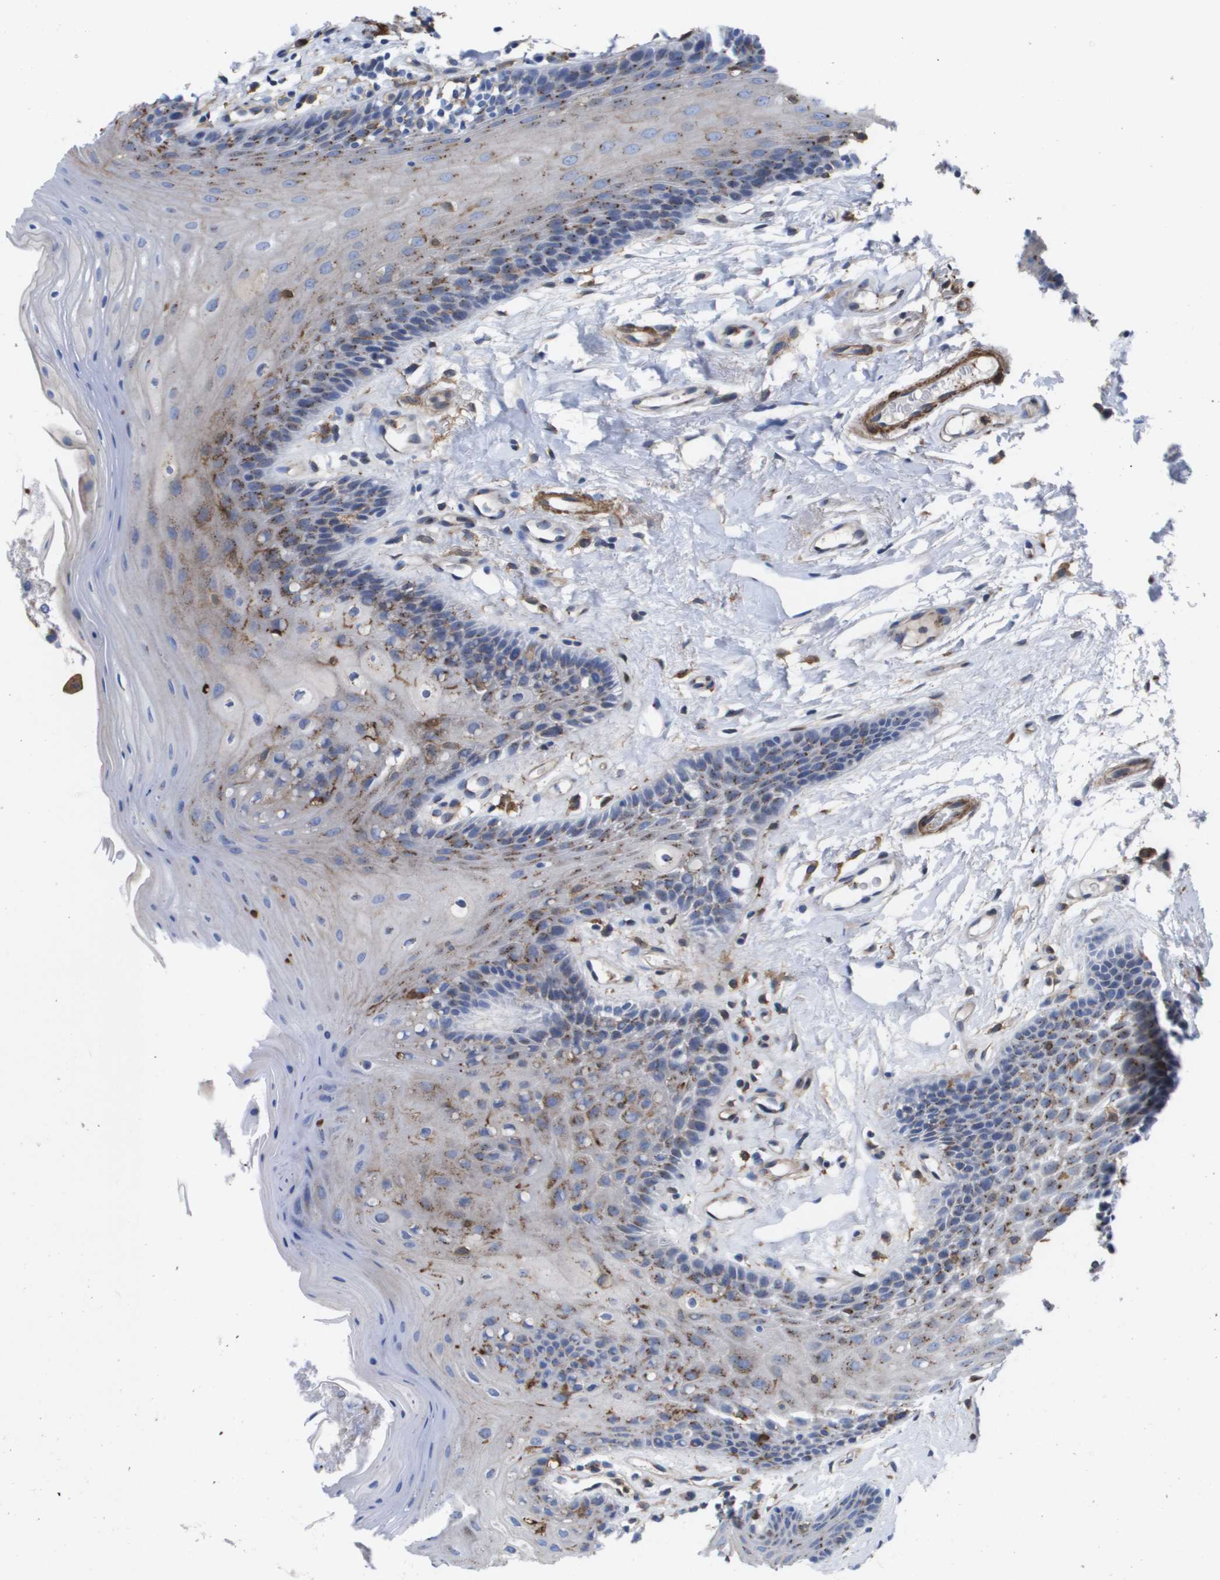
{"staining": {"intensity": "moderate", "quantity": "25%-75%", "location": "cytoplasmic/membranous"}, "tissue": "oral mucosa", "cell_type": "Squamous epithelial cells", "image_type": "normal", "snomed": [{"axis": "morphology", "description": "Normal tissue, NOS"}, {"axis": "morphology", "description": "Squamous cell carcinoma, NOS"}, {"axis": "topography", "description": "Oral tissue"}, {"axis": "topography", "description": "Head-Neck"}], "caption": "Protein analysis of normal oral mucosa shows moderate cytoplasmic/membranous expression in about 25%-75% of squamous epithelial cells. The staining is performed using DAB (3,3'-diaminobenzidine) brown chromogen to label protein expression. The nuclei are counter-stained blue using hematoxylin.", "gene": "SLC37A2", "patient": {"sex": "male", "age": 71}}